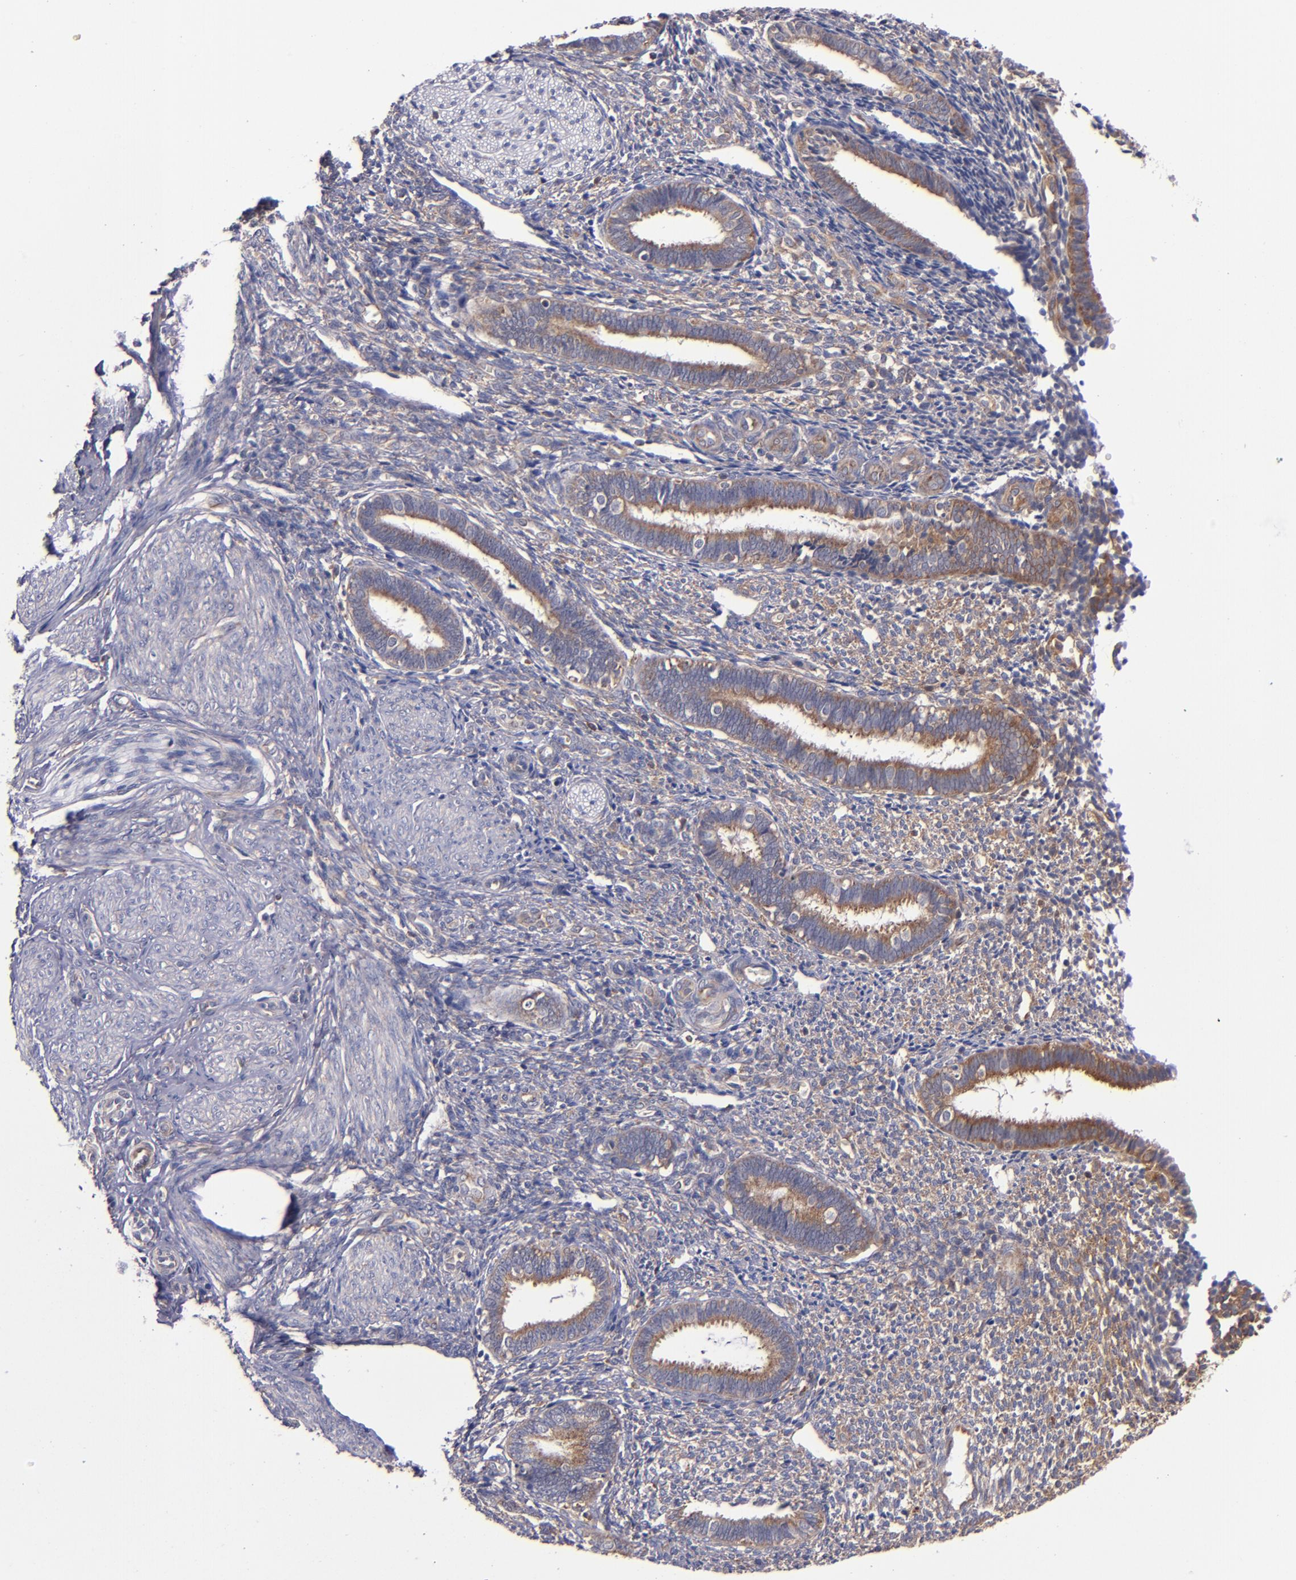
{"staining": {"intensity": "moderate", "quantity": "25%-75%", "location": "cytoplasmic/membranous"}, "tissue": "endometrium", "cell_type": "Cells in endometrial stroma", "image_type": "normal", "snomed": [{"axis": "morphology", "description": "Normal tissue, NOS"}, {"axis": "topography", "description": "Endometrium"}], "caption": "Immunohistochemical staining of unremarkable human endometrium demonstrates medium levels of moderate cytoplasmic/membranous staining in about 25%-75% of cells in endometrial stroma.", "gene": "EIF4ENIF1", "patient": {"sex": "female", "age": 27}}